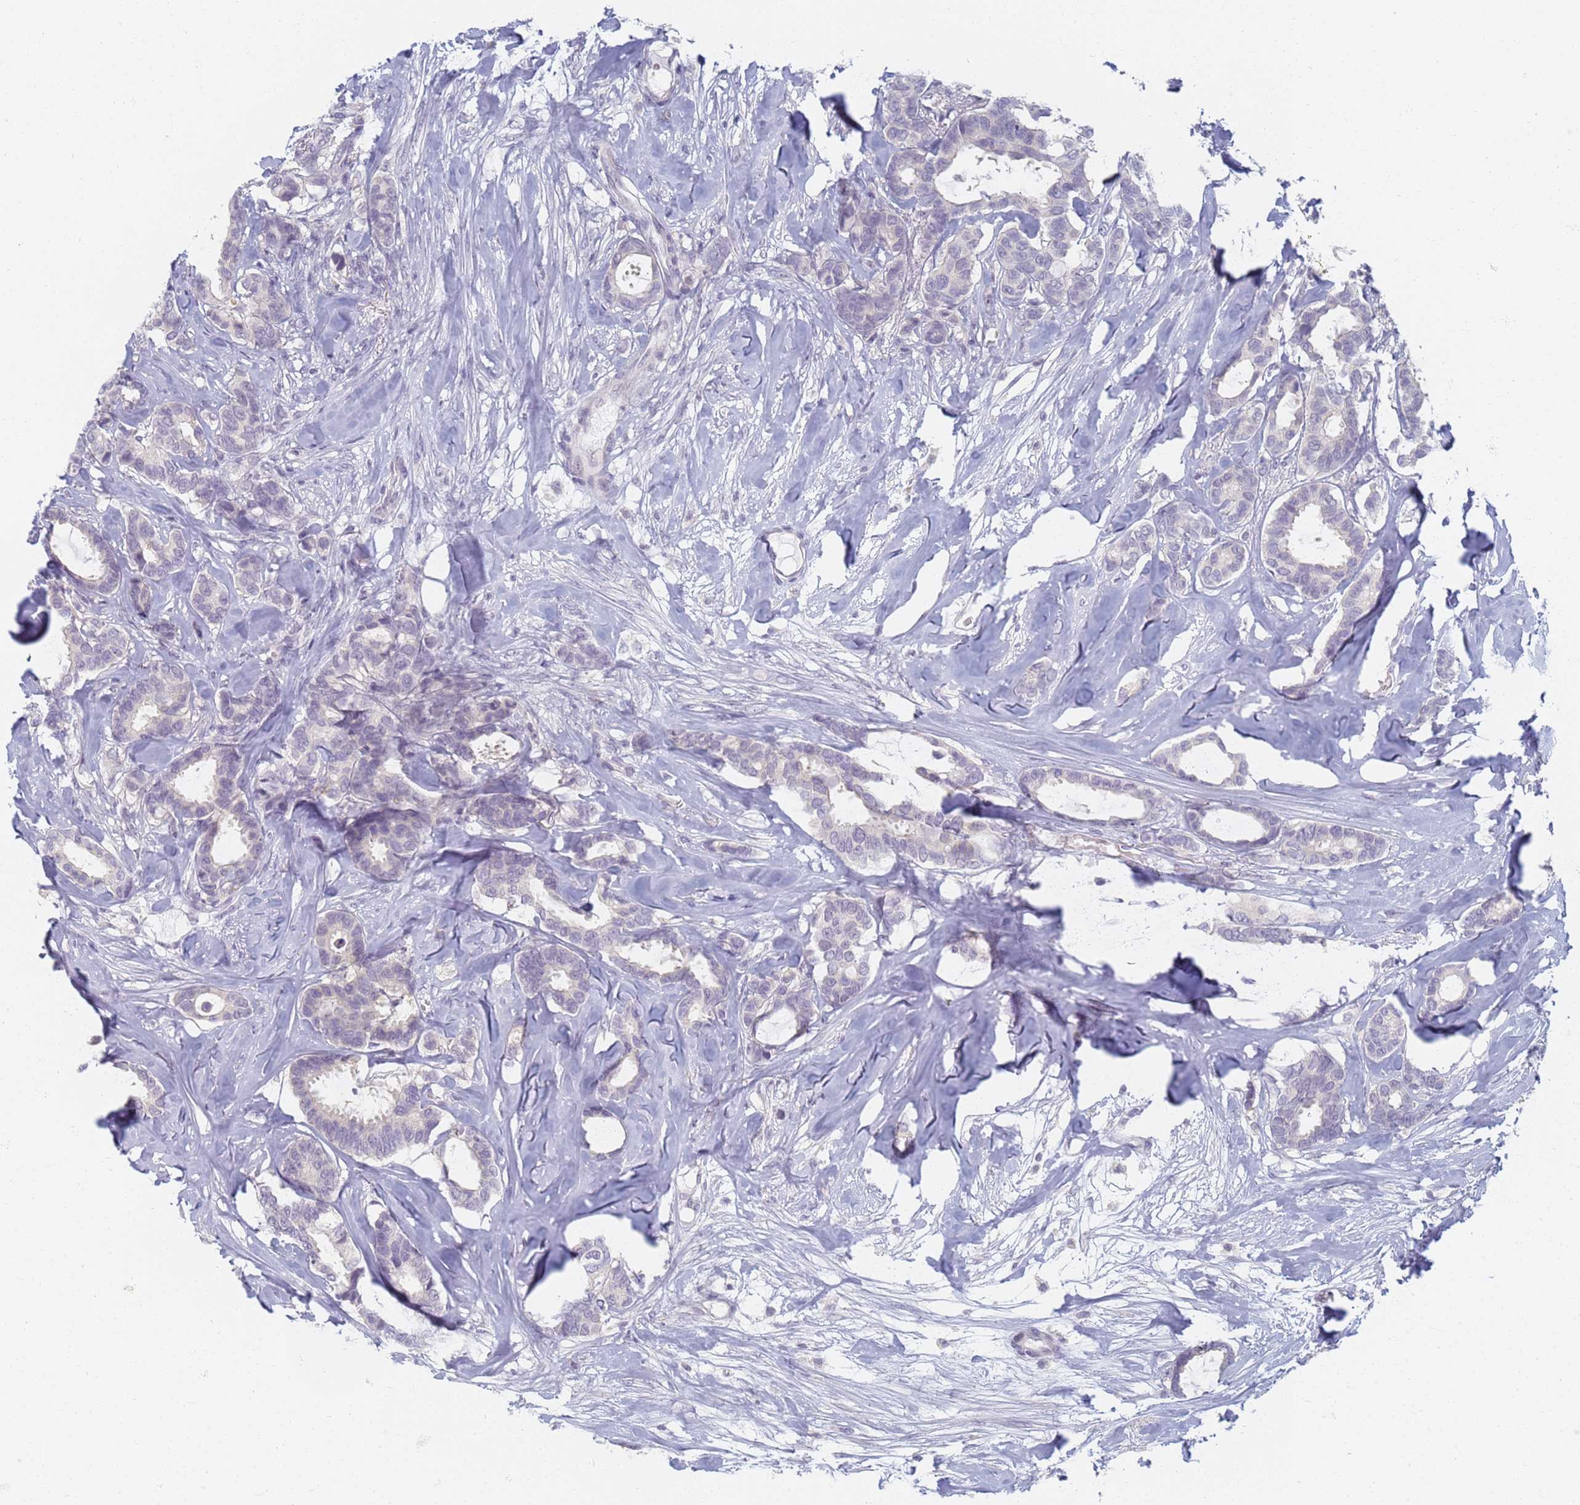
{"staining": {"intensity": "negative", "quantity": "none", "location": "none"}, "tissue": "breast cancer", "cell_type": "Tumor cells", "image_type": "cancer", "snomed": [{"axis": "morphology", "description": "Duct carcinoma"}, {"axis": "topography", "description": "Breast"}], "caption": "Photomicrograph shows no significant protein expression in tumor cells of breast cancer.", "gene": "SLC38A9", "patient": {"sex": "female", "age": 87}}